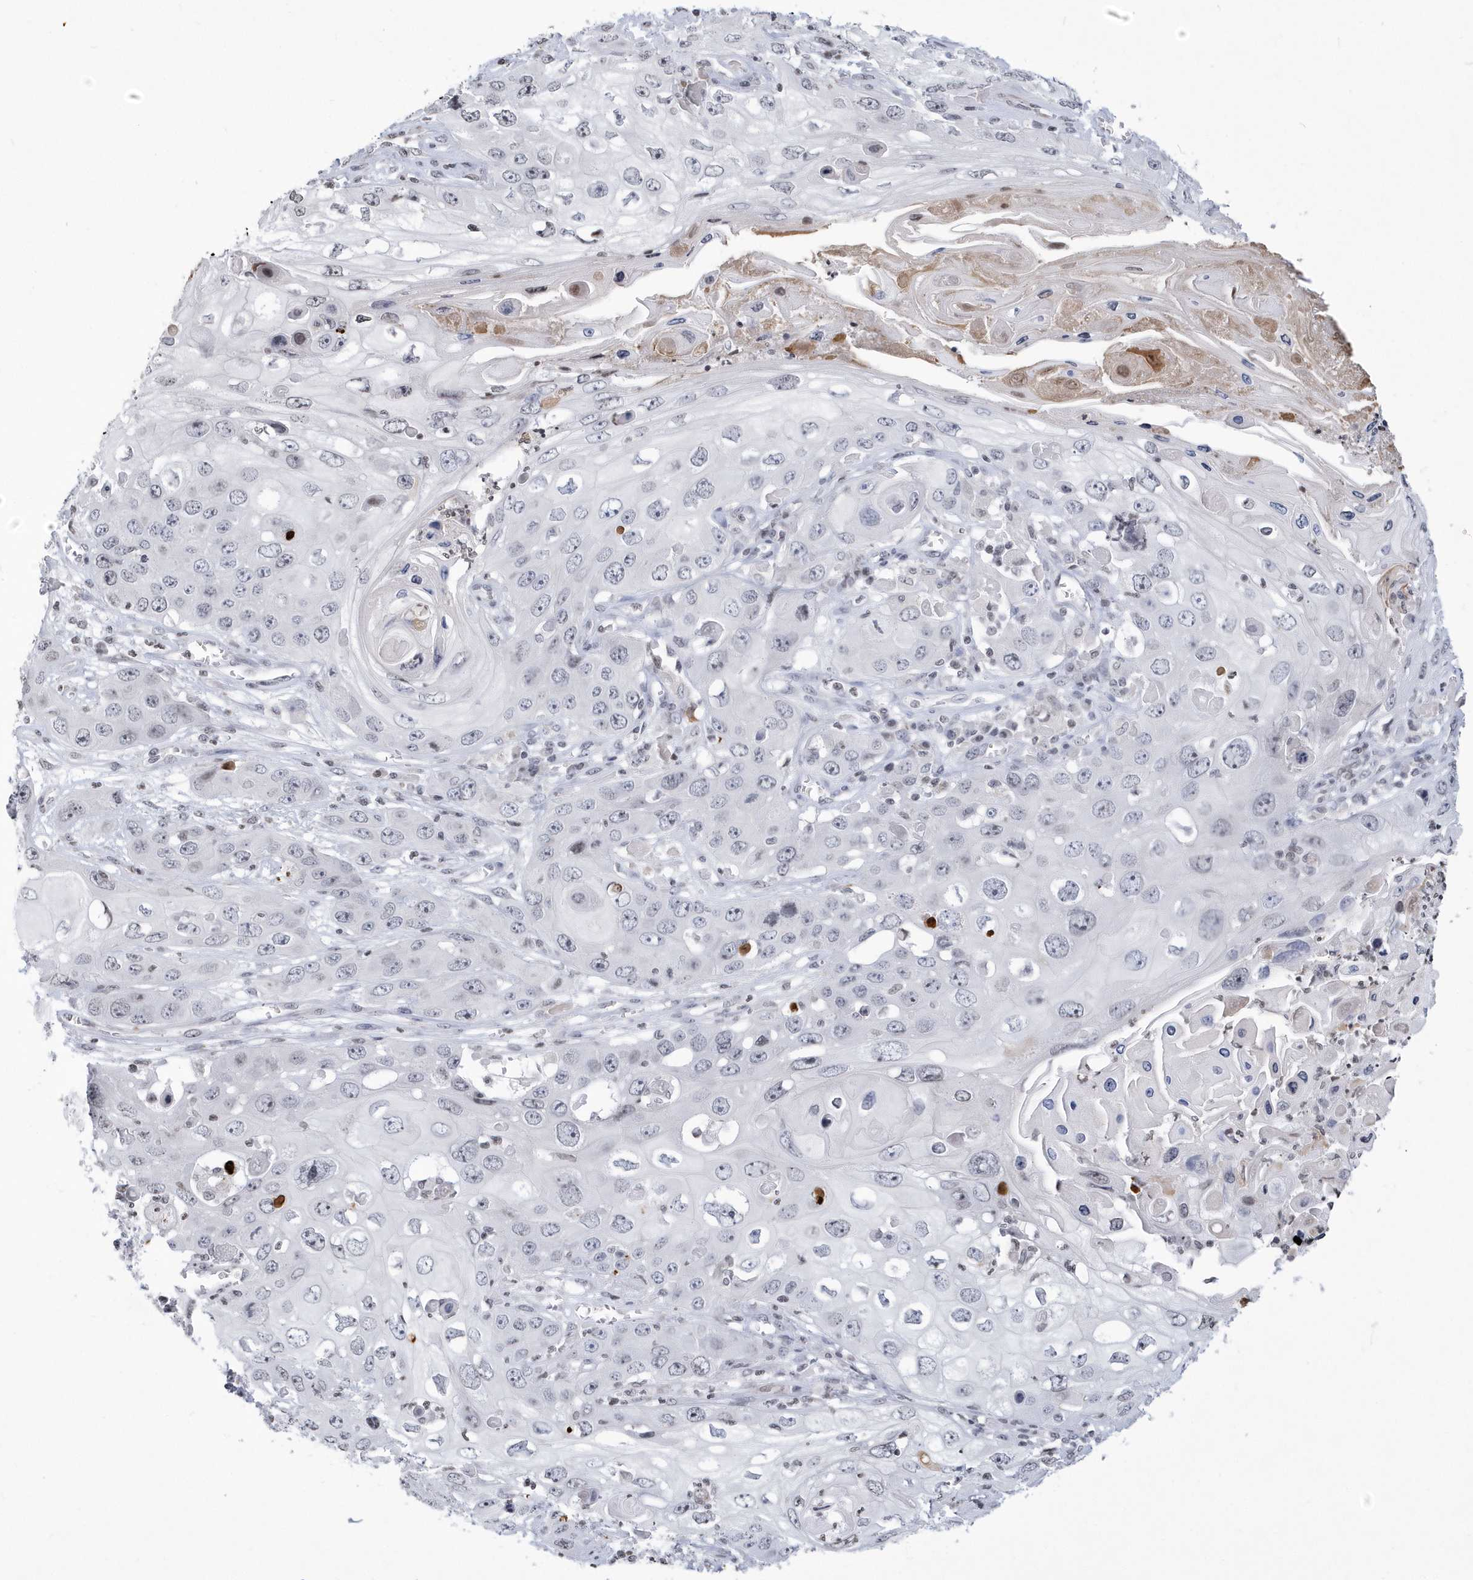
{"staining": {"intensity": "negative", "quantity": "none", "location": "none"}, "tissue": "skin cancer", "cell_type": "Tumor cells", "image_type": "cancer", "snomed": [{"axis": "morphology", "description": "Squamous cell carcinoma, NOS"}, {"axis": "topography", "description": "Skin"}], "caption": "High magnification brightfield microscopy of skin squamous cell carcinoma stained with DAB (3,3'-diaminobenzidine) (brown) and counterstained with hematoxylin (blue): tumor cells show no significant expression.", "gene": "VWA5B2", "patient": {"sex": "male", "age": 55}}